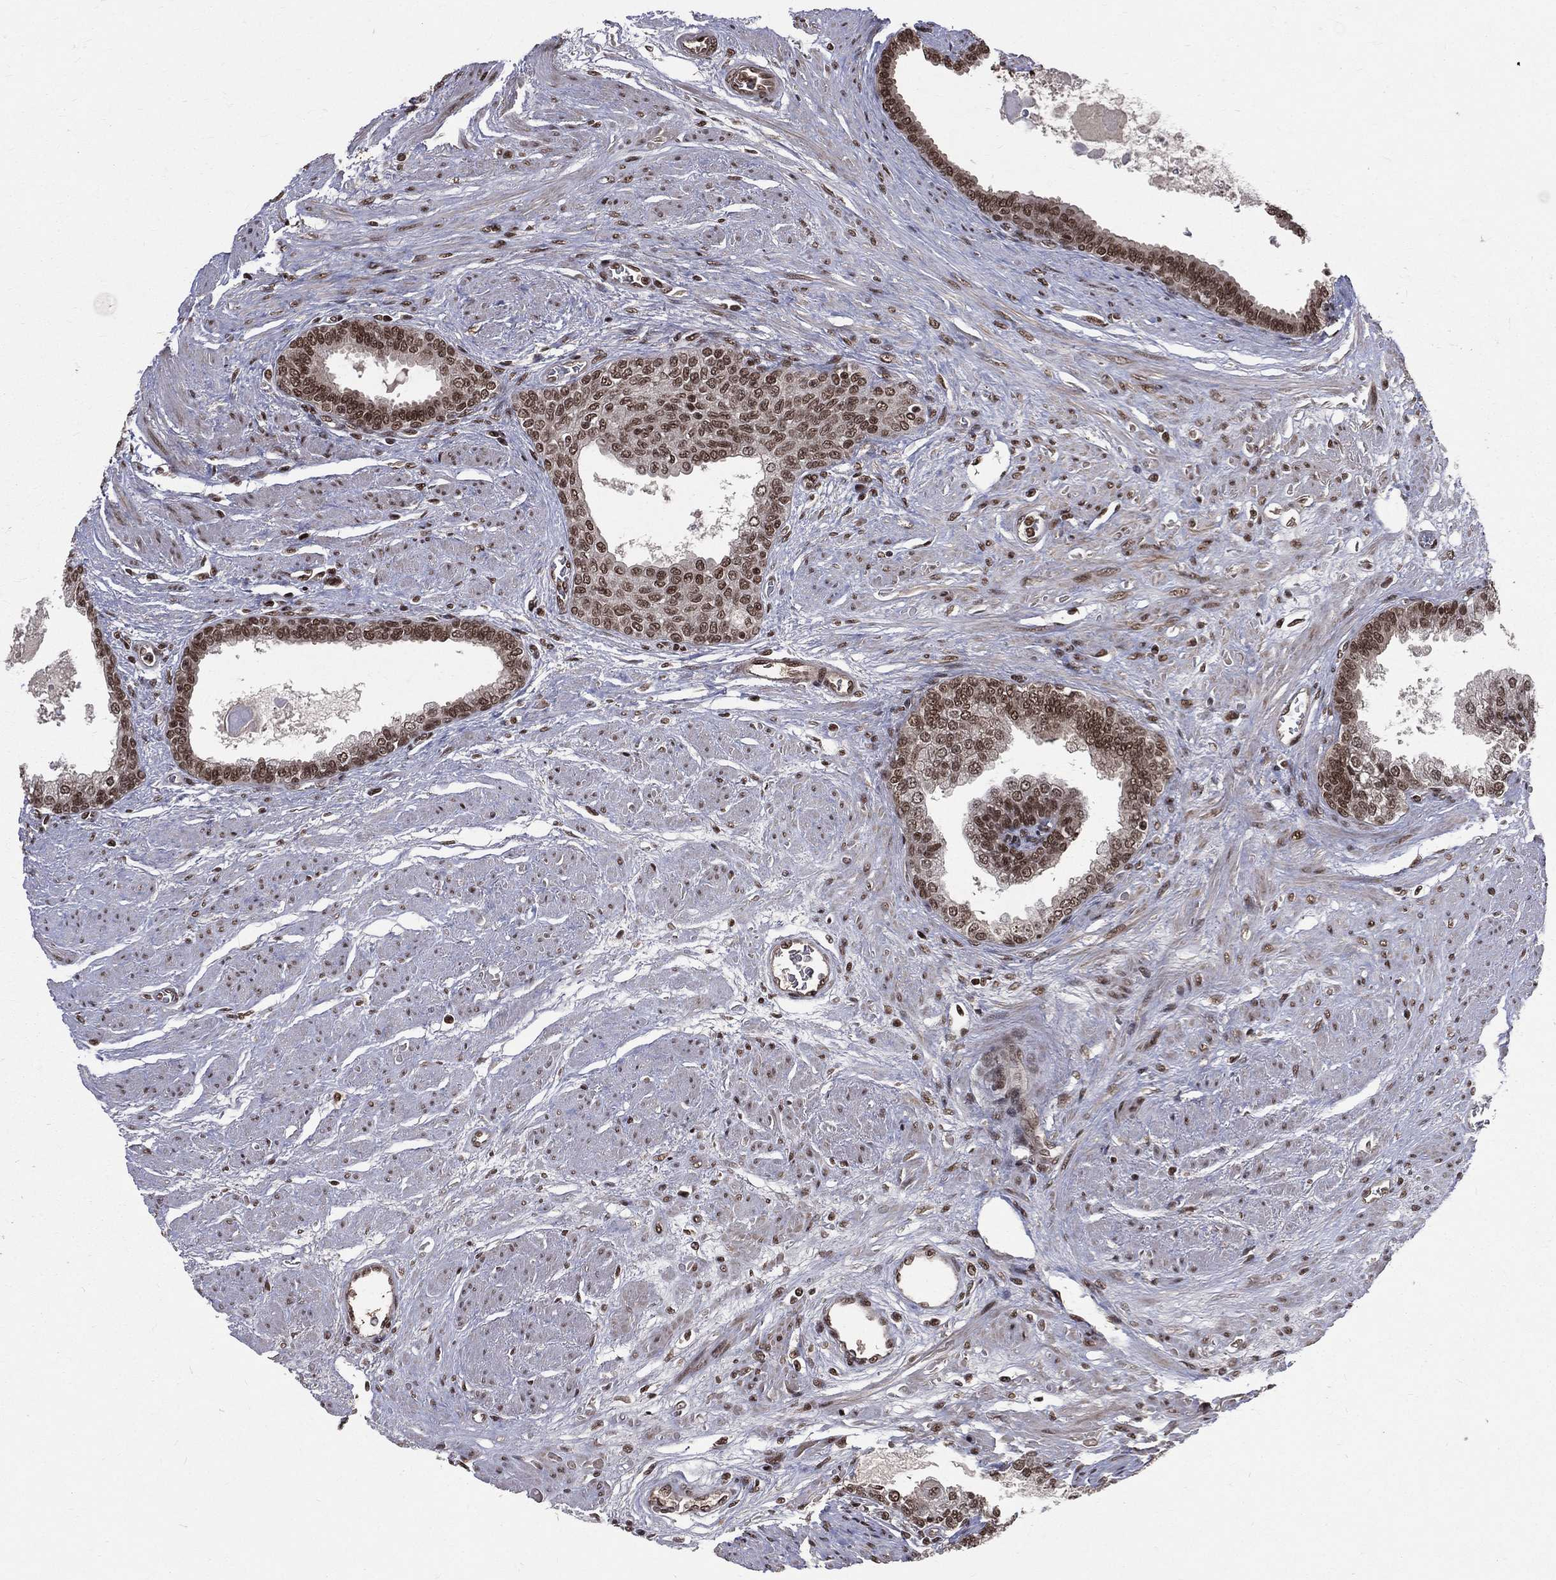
{"staining": {"intensity": "strong", "quantity": ">75%", "location": "nuclear"}, "tissue": "prostate cancer", "cell_type": "Tumor cells", "image_type": "cancer", "snomed": [{"axis": "morphology", "description": "Adenocarcinoma, NOS"}, {"axis": "topography", "description": "Prostate and seminal vesicle, NOS"}, {"axis": "topography", "description": "Prostate"}], "caption": "This histopathology image displays prostate cancer (adenocarcinoma) stained with immunohistochemistry (IHC) to label a protein in brown. The nuclear of tumor cells show strong positivity for the protein. Nuclei are counter-stained blue.", "gene": "SMC3", "patient": {"sex": "male", "age": 62}}